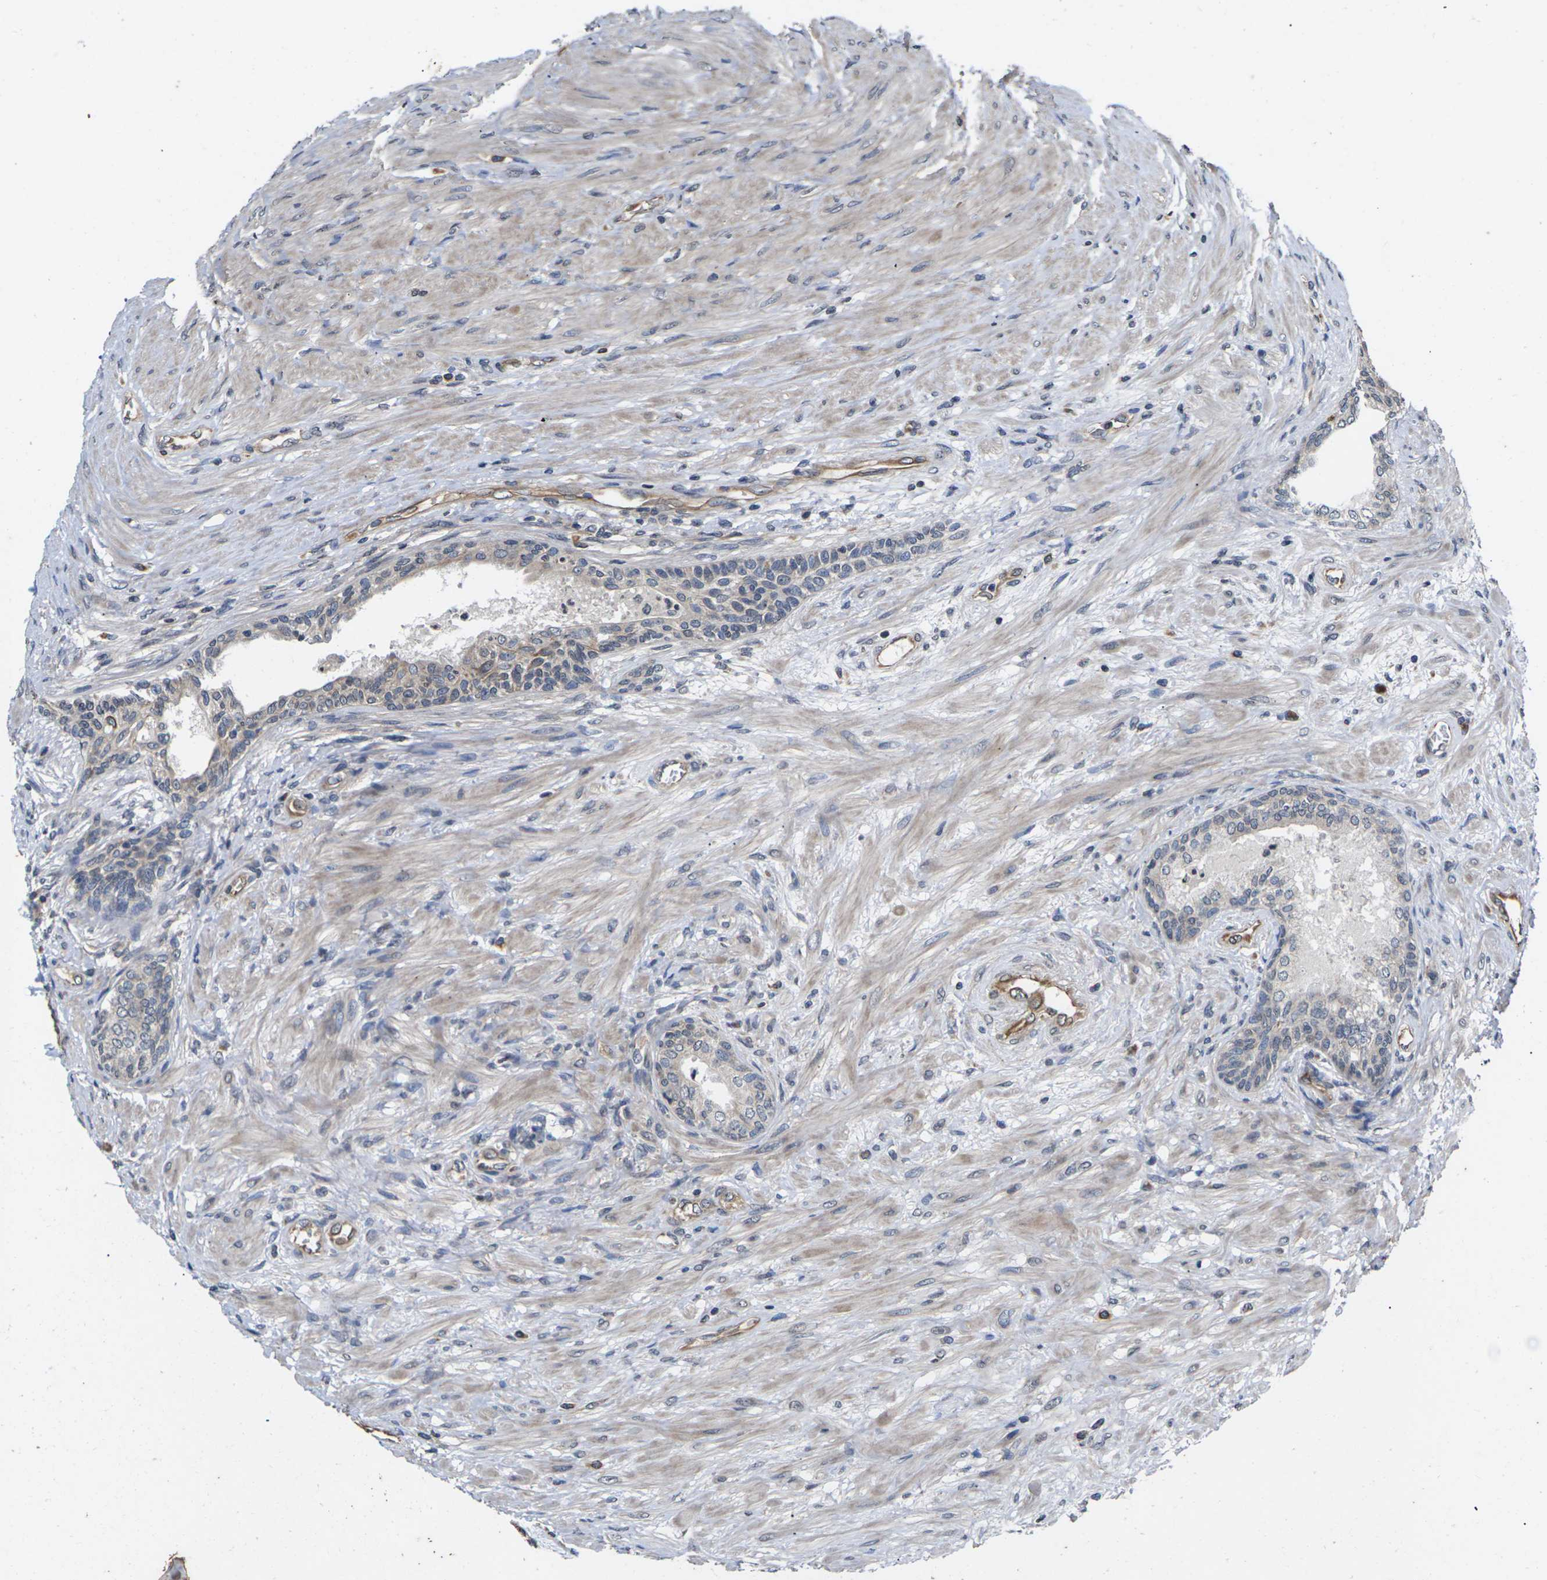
{"staining": {"intensity": "moderate", "quantity": "<25%", "location": "cytoplasmic/membranous"}, "tissue": "prostate", "cell_type": "Glandular cells", "image_type": "normal", "snomed": [{"axis": "morphology", "description": "Normal tissue, NOS"}, {"axis": "topography", "description": "Prostate"}], "caption": "Brown immunohistochemical staining in normal prostate exhibits moderate cytoplasmic/membranous staining in approximately <25% of glandular cells.", "gene": "DKK2", "patient": {"sex": "male", "age": 76}}